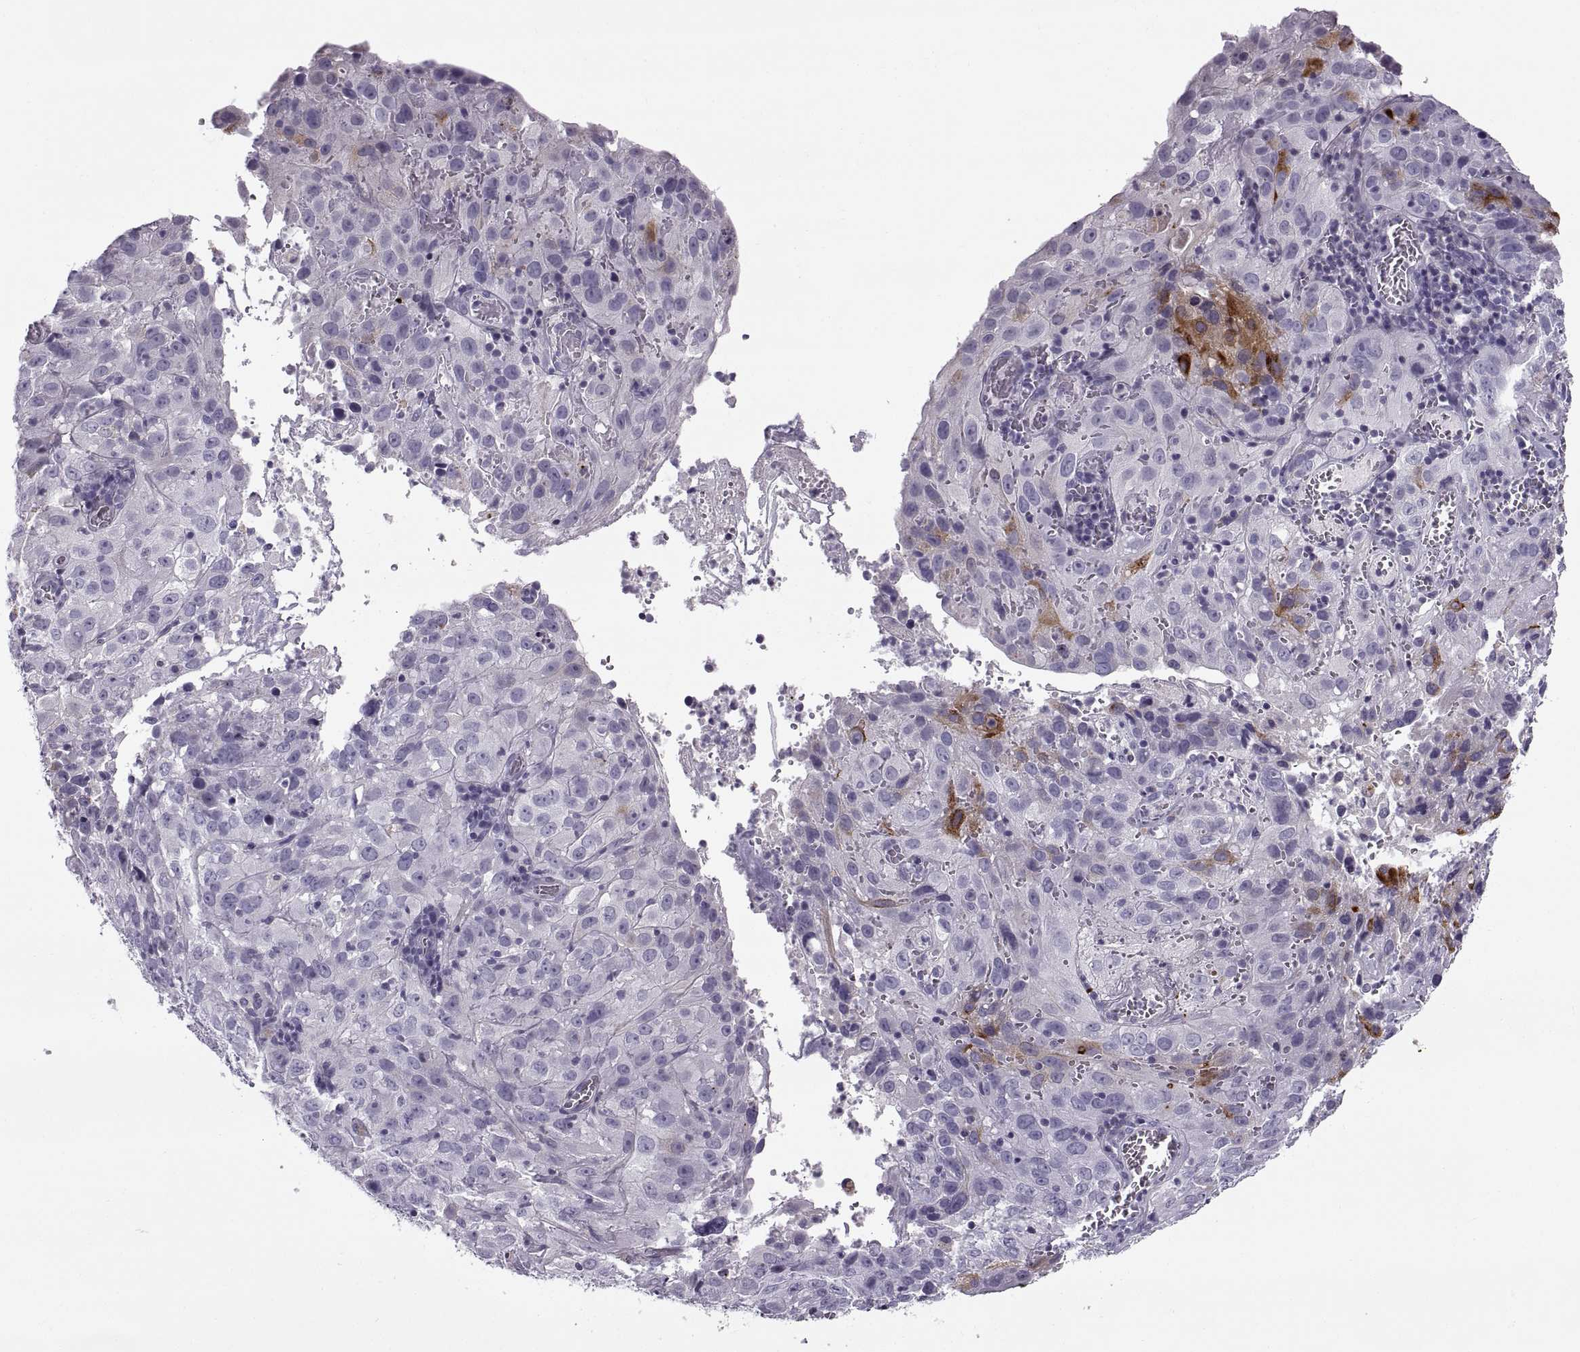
{"staining": {"intensity": "negative", "quantity": "none", "location": "none"}, "tissue": "cervical cancer", "cell_type": "Tumor cells", "image_type": "cancer", "snomed": [{"axis": "morphology", "description": "Squamous cell carcinoma, NOS"}, {"axis": "topography", "description": "Cervix"}], "caption": "DAB (3,3'-diaminobenzidine) immunohistochemical staining of cervical cancer (squamous cell carcinoma) reveals no significant positivity in tumor cells. Nuclei are stained in blue.", "gene": "CALCR", "patient": {"sex": "female", "age": 32}}